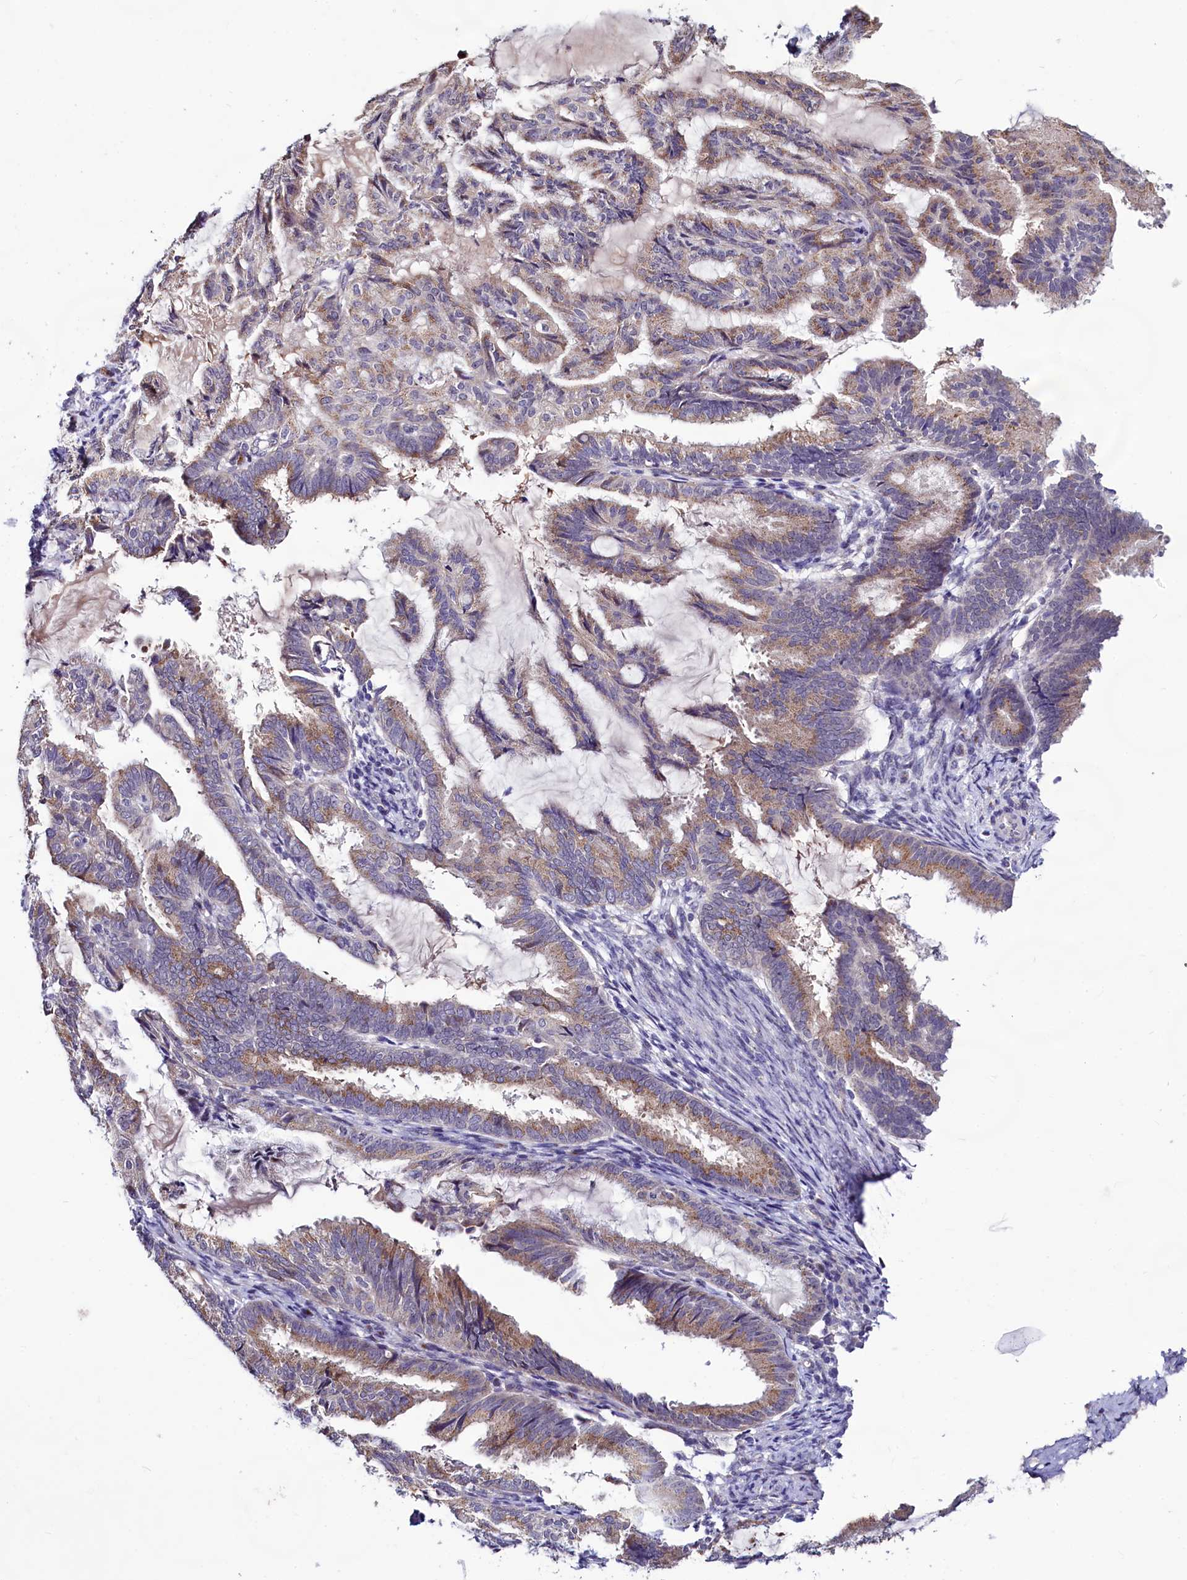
{"staining": {"intensity": "moderate", "quantity": ">75%", "location": "cytoplasmic/membranous"}, "tissue": "endometrial cancer", "cell_type": "Tumor cells", "image_type": "cancer", "snomed": [{"axis": "morphology", "description": "Adenocarcinoma, NOS"}, {"axis": "topography", "description": "Endometrium"}], "caption": "A brown stain shows moderate cytoplasmic/membranous positivity of a protein in human adenocarcinoma (endometrial) tumor cells. The staining was performed using DAB (3,3'-diaminobenzidine), with brown indicating positive protein expression. Nuclei are stained blue with hematoxylin.", "gene": "SEC24C", "patient": {"sex": "female", "age": 86}}